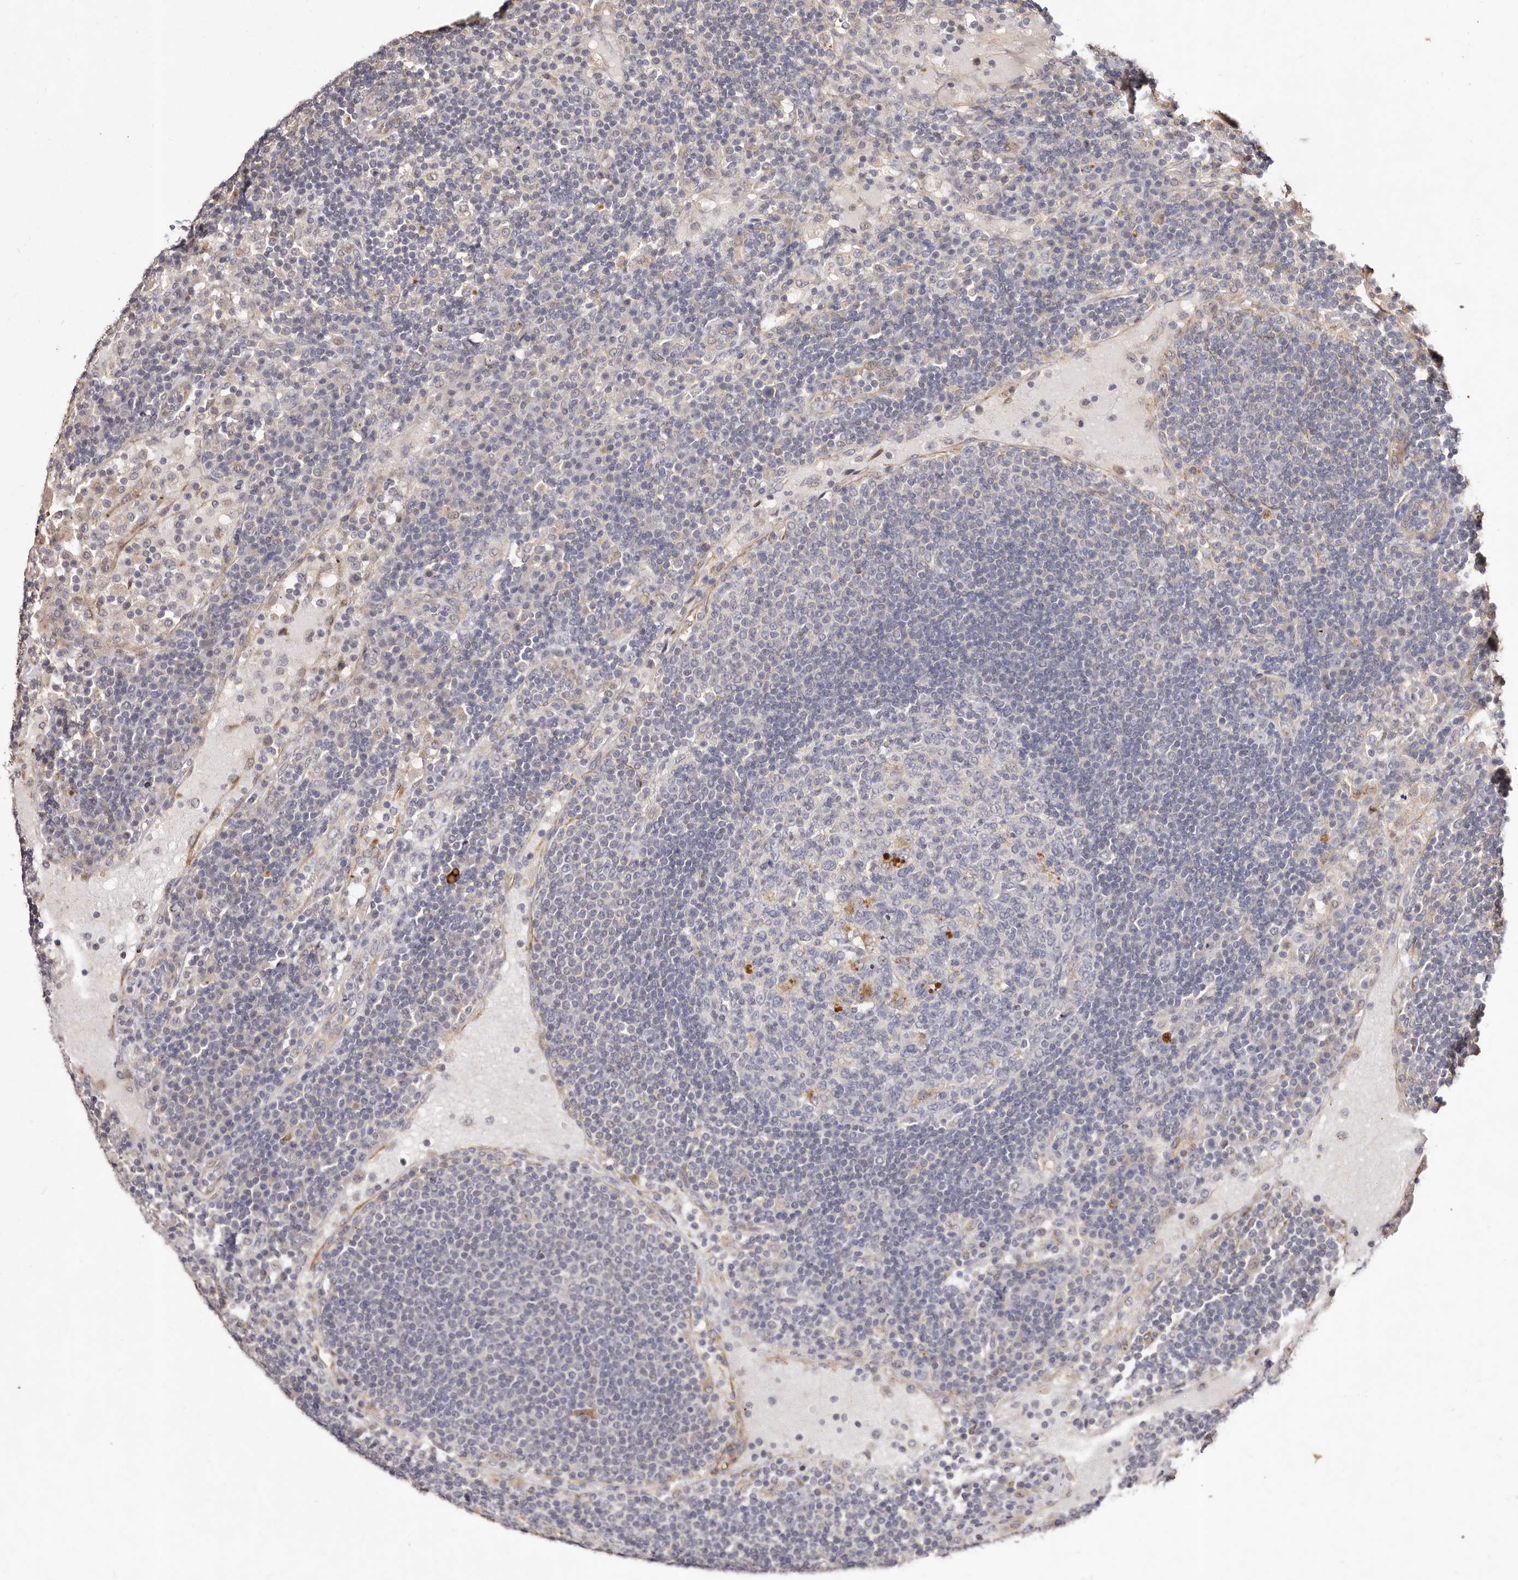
{"staining": {"intensity": "negative", "quantity": "none", "location": "none"}, "tissue": "lymph node", "cell_type": "Germinal center cells", "image_type": "normal", "snomed": [{"axis": "morphology", "description": "Normal tissue, NOS"}, {"axis": "topography", "description": "Lymph node"}], "caption": "This is an immunohistochemistry image of benign lymph node. There is no positivity in germinal center cells.", "gene": "THBS3", "patient": {"sex": "female", "age": 53}}